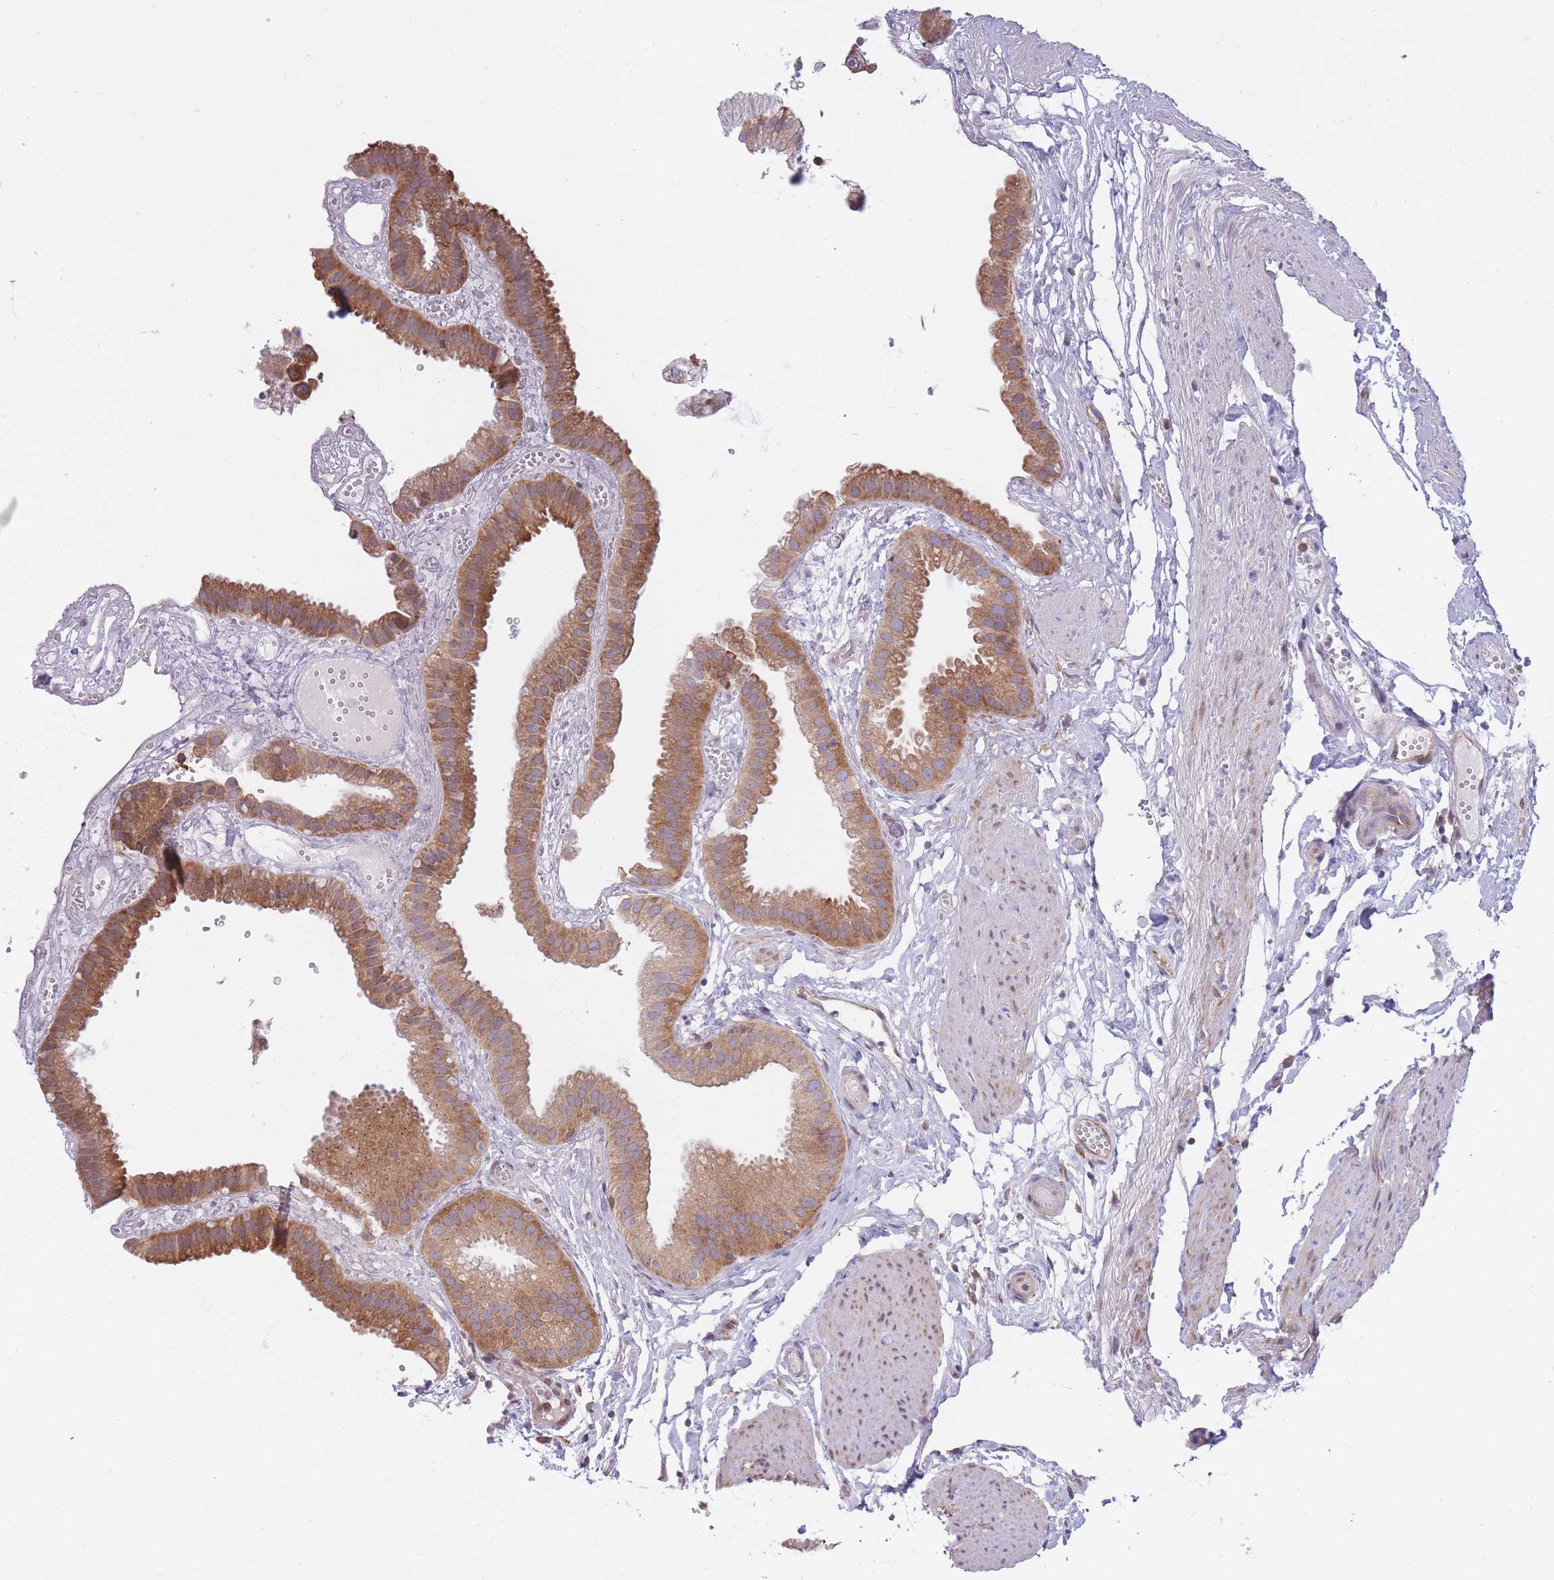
{"staining": {"intensity": "moderate", "quantity": ">75%", "location": "cytoplasmic/membranous"}, "tissue": "gallbladder", "cell_type": "Glandular cells", "image_type": "normal", "snomed": [{"axis": "morphology", "description": "Normal tissue, NOS"}, {"axis": "topography", "description": "Gallbladder"}], "caption": "The image exhibits staining of normal gallbladder, revealing moderate cytoplasmic/membranous protein expression (brown color) within glandular cells.", "gene": "CCDC124", "patient": {"sex": "female", "age": 61}}